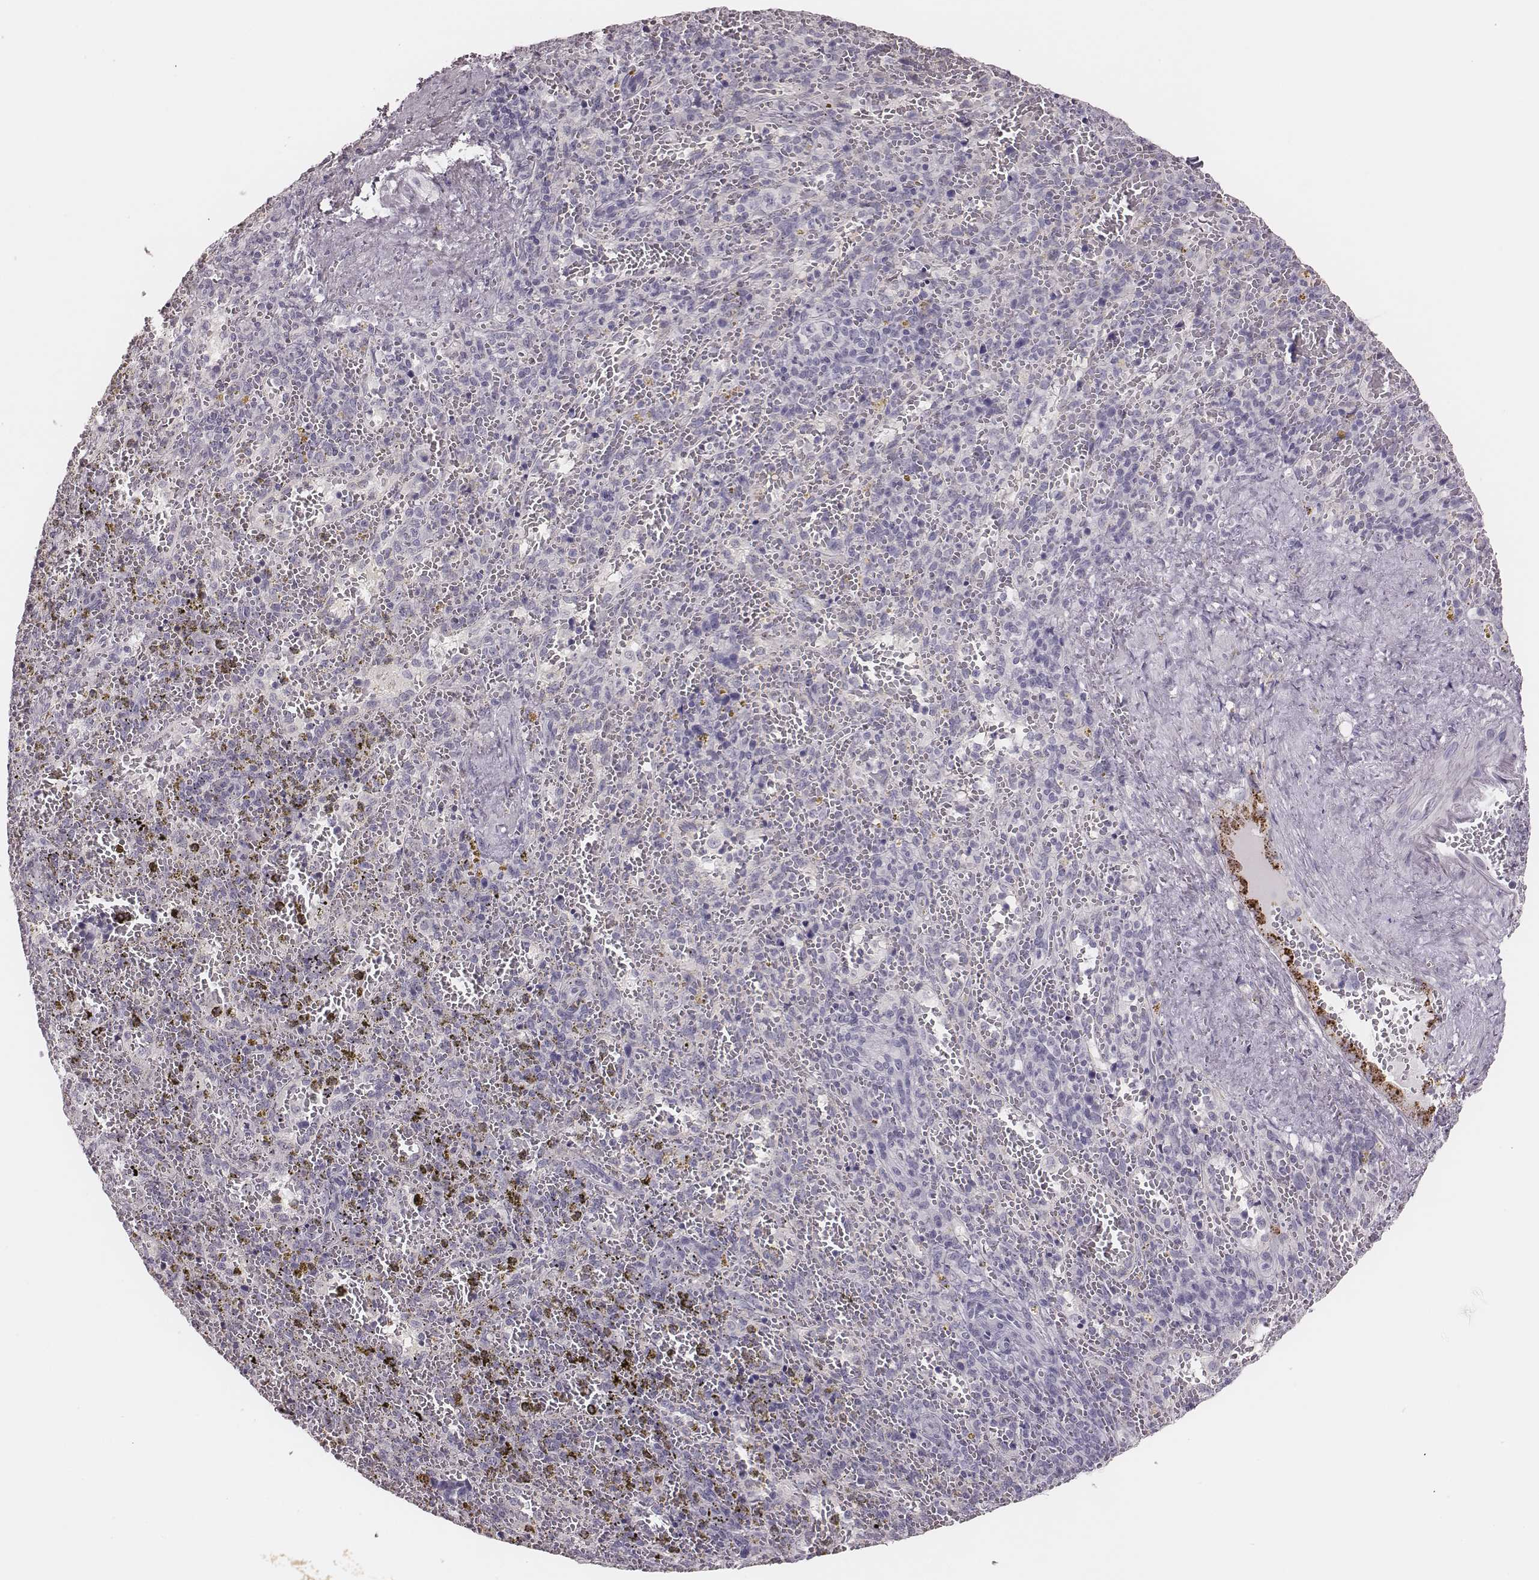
{"staining": {"intensity": "negative", "quantity": "none", "location": "none"}, "tissue": "spleen", "cell_type": "Cells in red pulp", "image_type": "normal", "snomed": [{"axis": "morphology", "description": "Normal tissue, NOS"}, {"axis": "topography", "description": "Spleen"}], "caption": "Immunohistochemical staining of benign human spleen displays no significant expression in cells in red pulp.", "gene": "ADGRF4", "patient": {"sex": "female", "age": 50}}